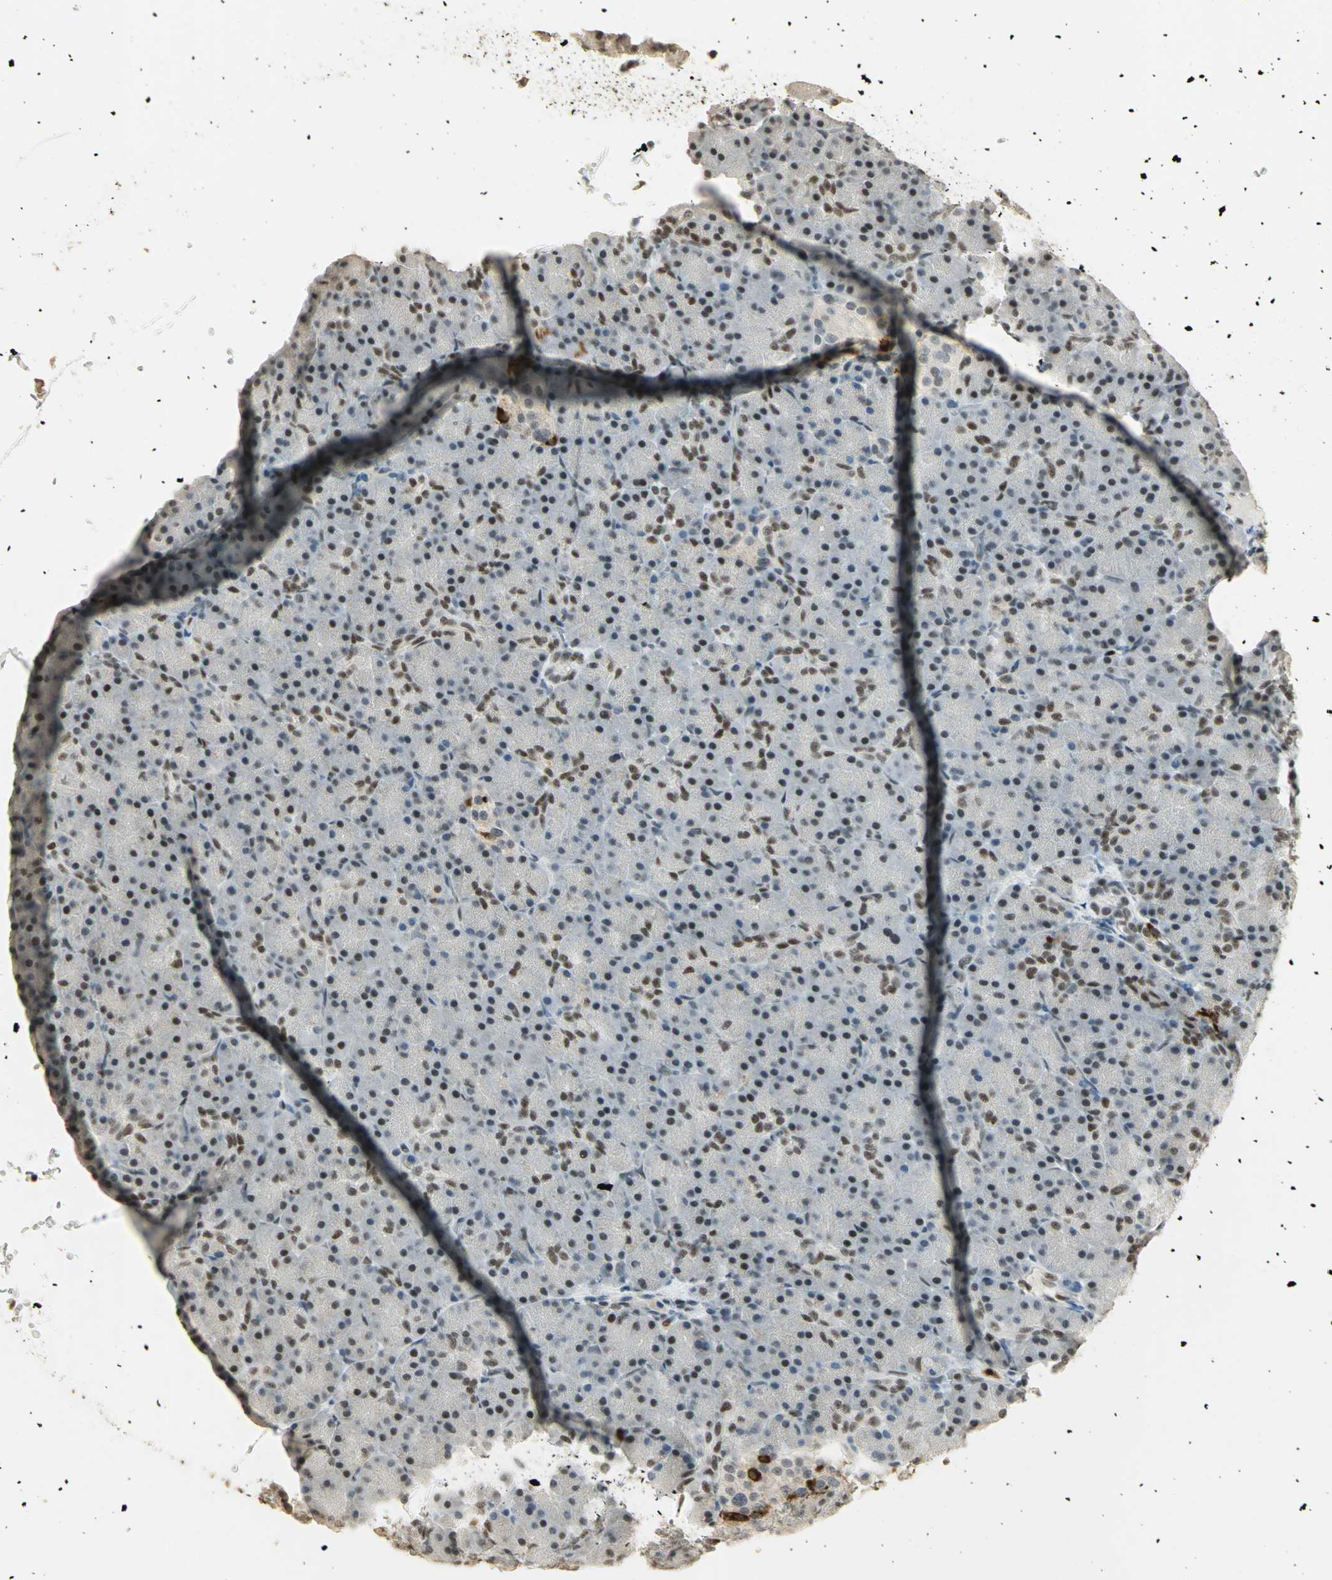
{"staining": {"intensity": "weak", "quantity": "25%-75%", "location": "none"}, "tissue": "pancreas", "cell_type": "Exocrine glandular cells", "image_type": "normal", "snomed": [{"axis": "morphology", "description": "Normal tissue, NOS"}, {"axis": "topography", "description": "Pancreas"}], "caption": "About 25%-75% of exocrine glandular cells in benign pancreas reveal weak None protein positivity as visualized by brown immunohistochemical staining.", "gene": "ELF1", "patient": {"sex": "female", "age": 43}}